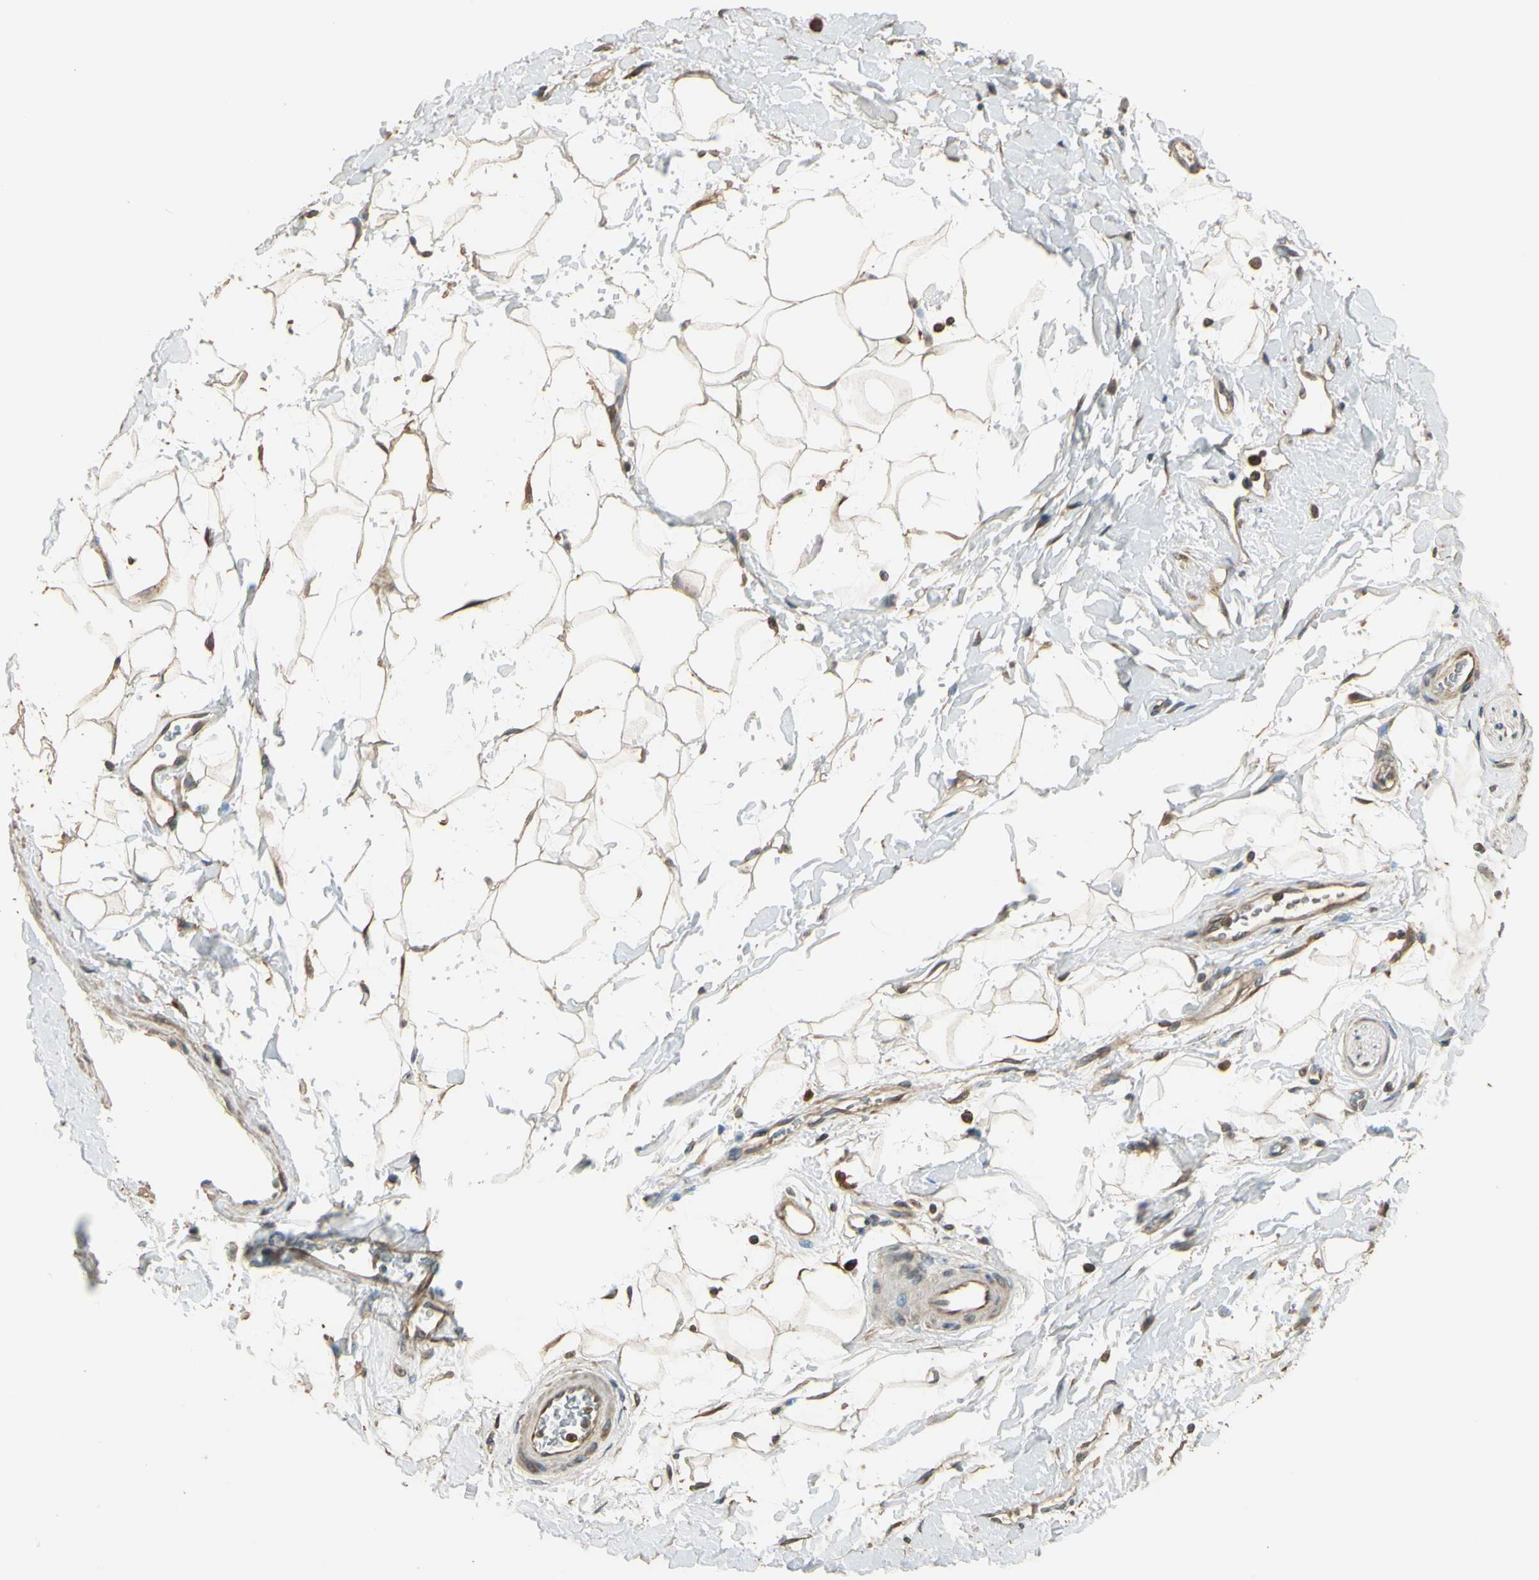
{"staining": {"intensity": "weak", "quantity": ">75%", "location": "cytoplasmic/membranous"}, "tissue": "adipose tissue", "cell_type": "Adipocytes", "image_type": "normal", "snomed": [{"axis": "morphology", "description": "Normal tissue, NOS"}, {"axis": "topography", "description": "Soft tissue"}], "caption": "Immunohistochemistry (DAB) staining of unremarkable human adipose tissue exhibits weak cytoplasmic/membranous protein staining in about >75% of adipocytes. (Brightfield microscopy of DAB IHC at high magnification).", "gene": "STX18", "patient": {"sex": "male", "age": 72}}